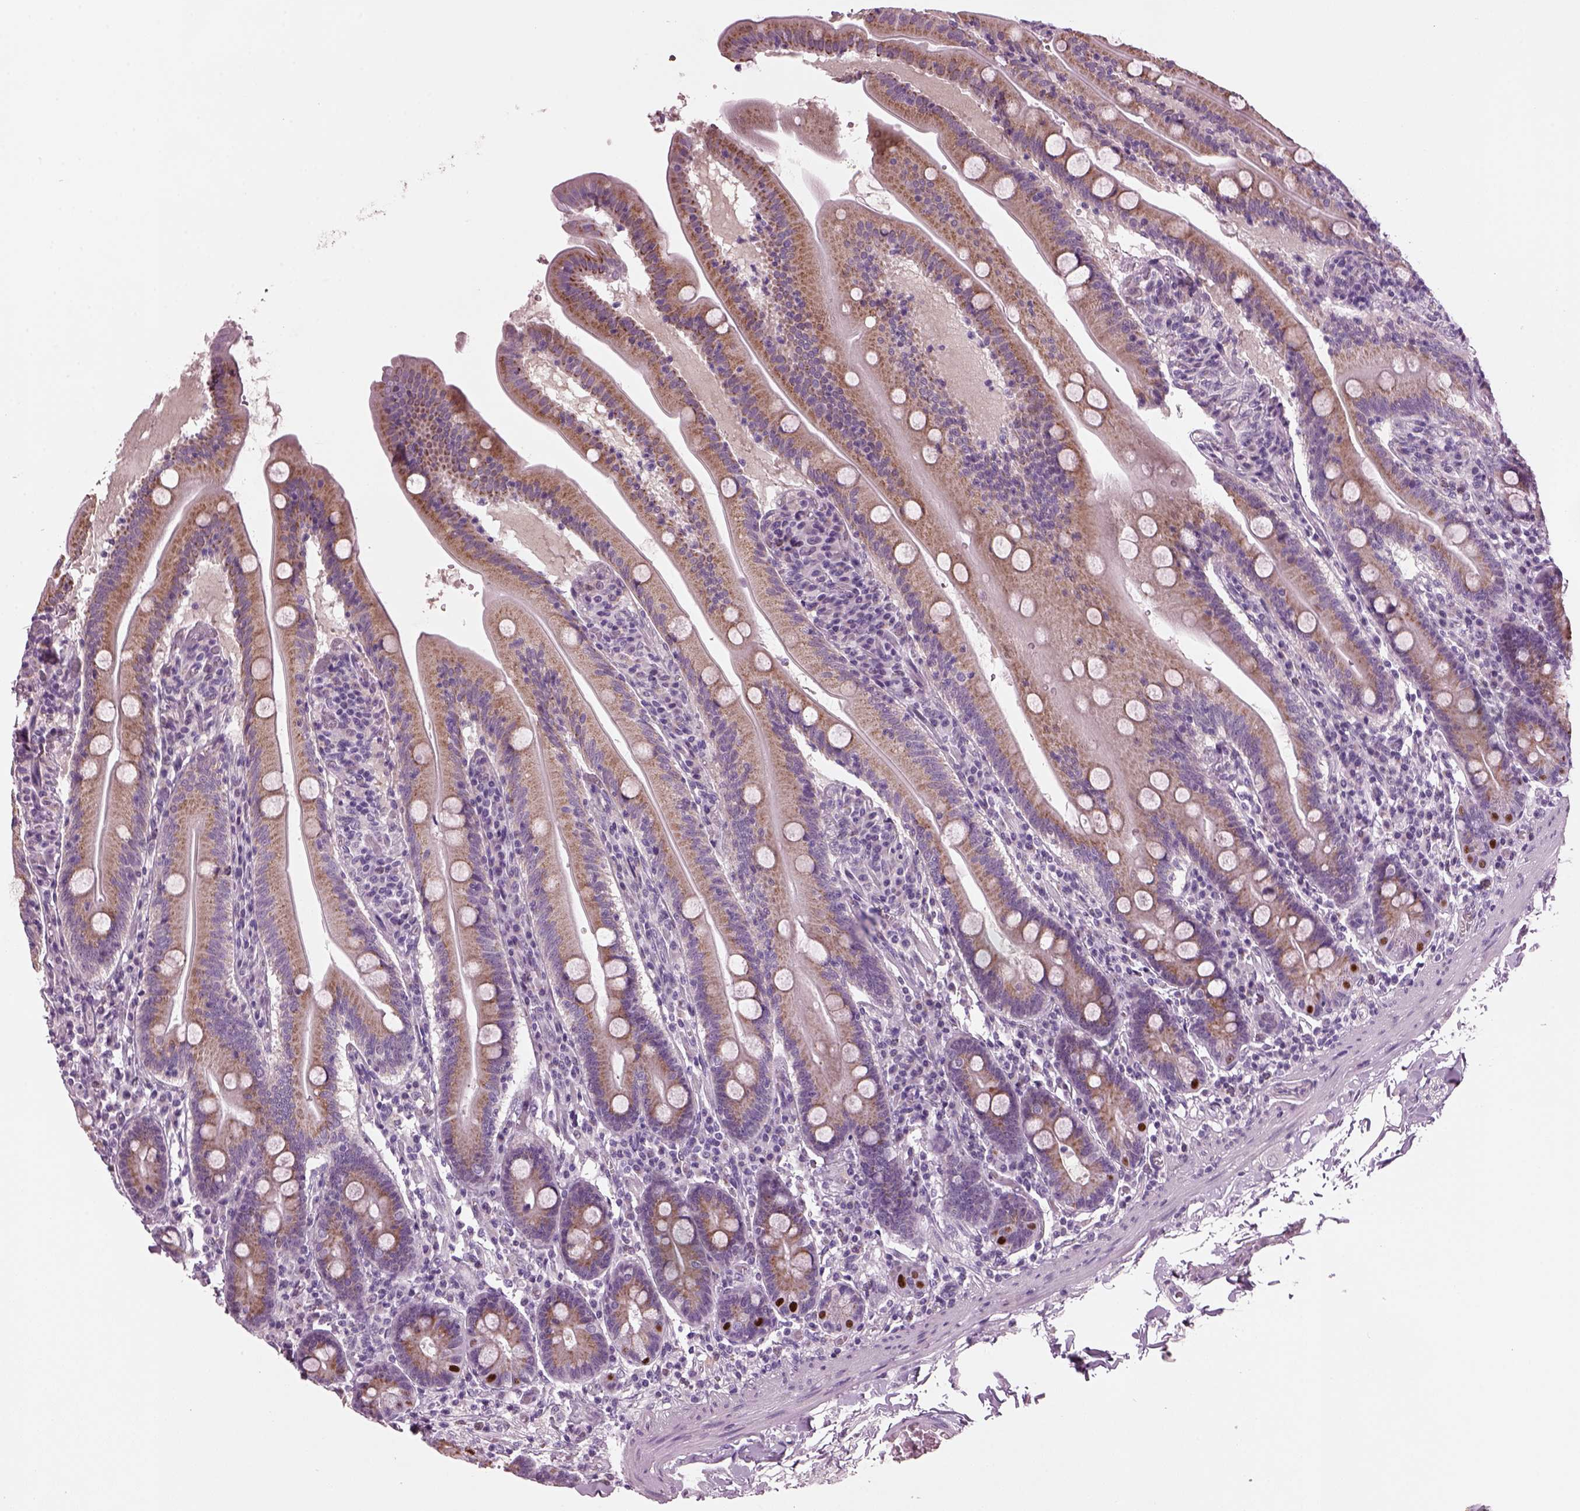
{"staining": {"intensity": "moderate", "quantity": ">75%", "location": "cytoplasmic/membranous,nuclear"}, "tissue": "small intestine", "cell_type": "Glandular cells", "image_type": "normal", "snomed": [{"axis": "morphology", "description": "Normal tissue, NOS"}, {"axis": "topography", "description": "Small intestine"}], "caption": "DAB immunohistochemical staining of unremarkable small intestine shows moderate cytoplasmic/membranous,nuclear protein expression in approximately >75% of glandular cells.", "gene": "PRR9", "patient": {"sex": "male", "age": 37}}